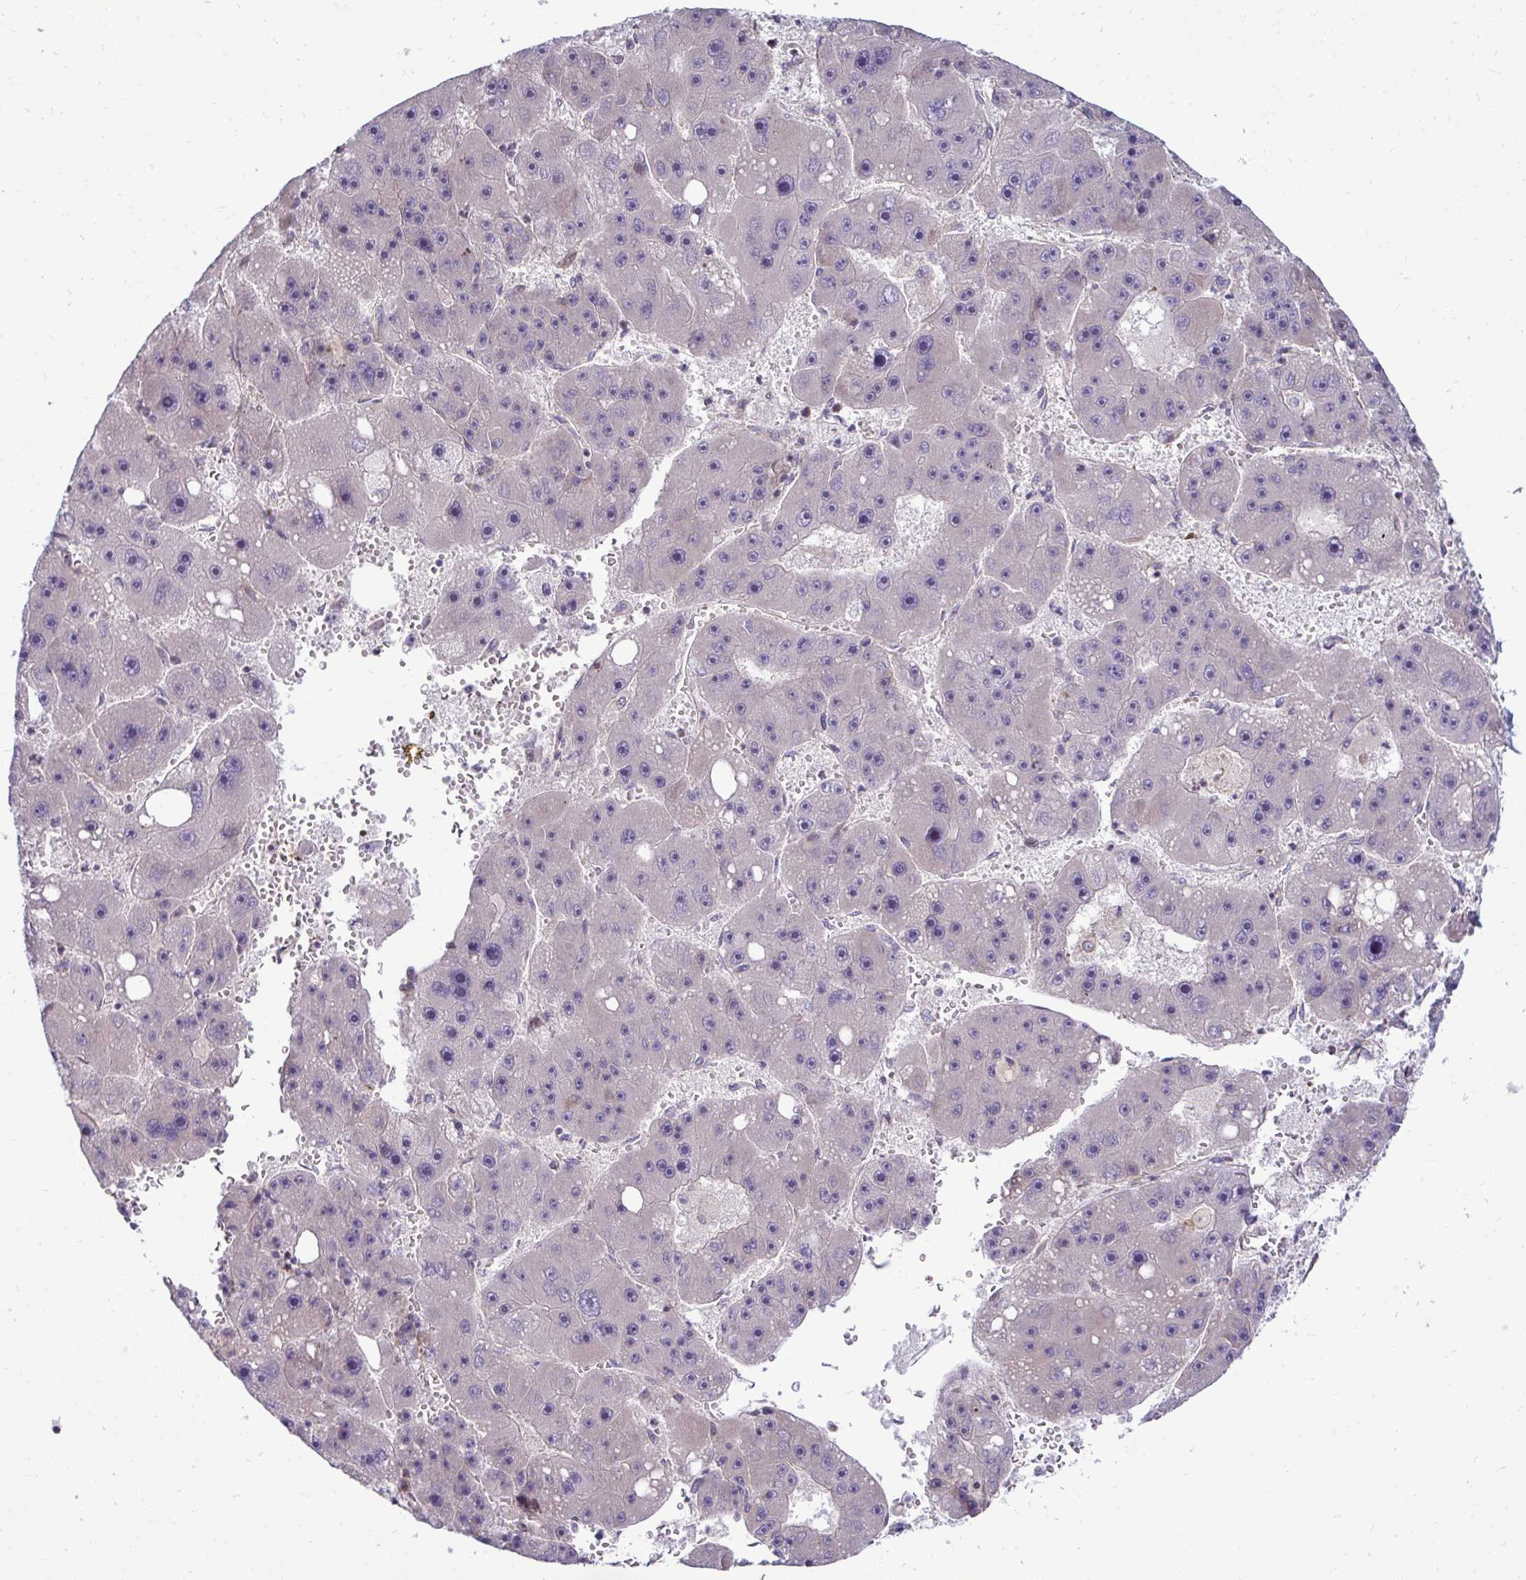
{"staining": {"intensity": "negative", "quantity": "none", "location": "none"}, "tissue": "liver cancer", "cell_type": "Tumor cells", "image_type": "cancer", "snomed": [{"axis": "morphology", "description": "Carcinoma, Hepatocellular, NOS"}, {"axis": "topography", "description": "Liver"}], "caption": "Immunohistochemistry (IHC) histopathology image of neoplastic tissue: liver cancer (hepatocellular carcinoma) stained with DAB (3,3'-diaminobenzidine) displays no significant protein staining in tumor cells.", "gene": "ZSCAN9", "patient": {"sex": "female", "age": 61}}